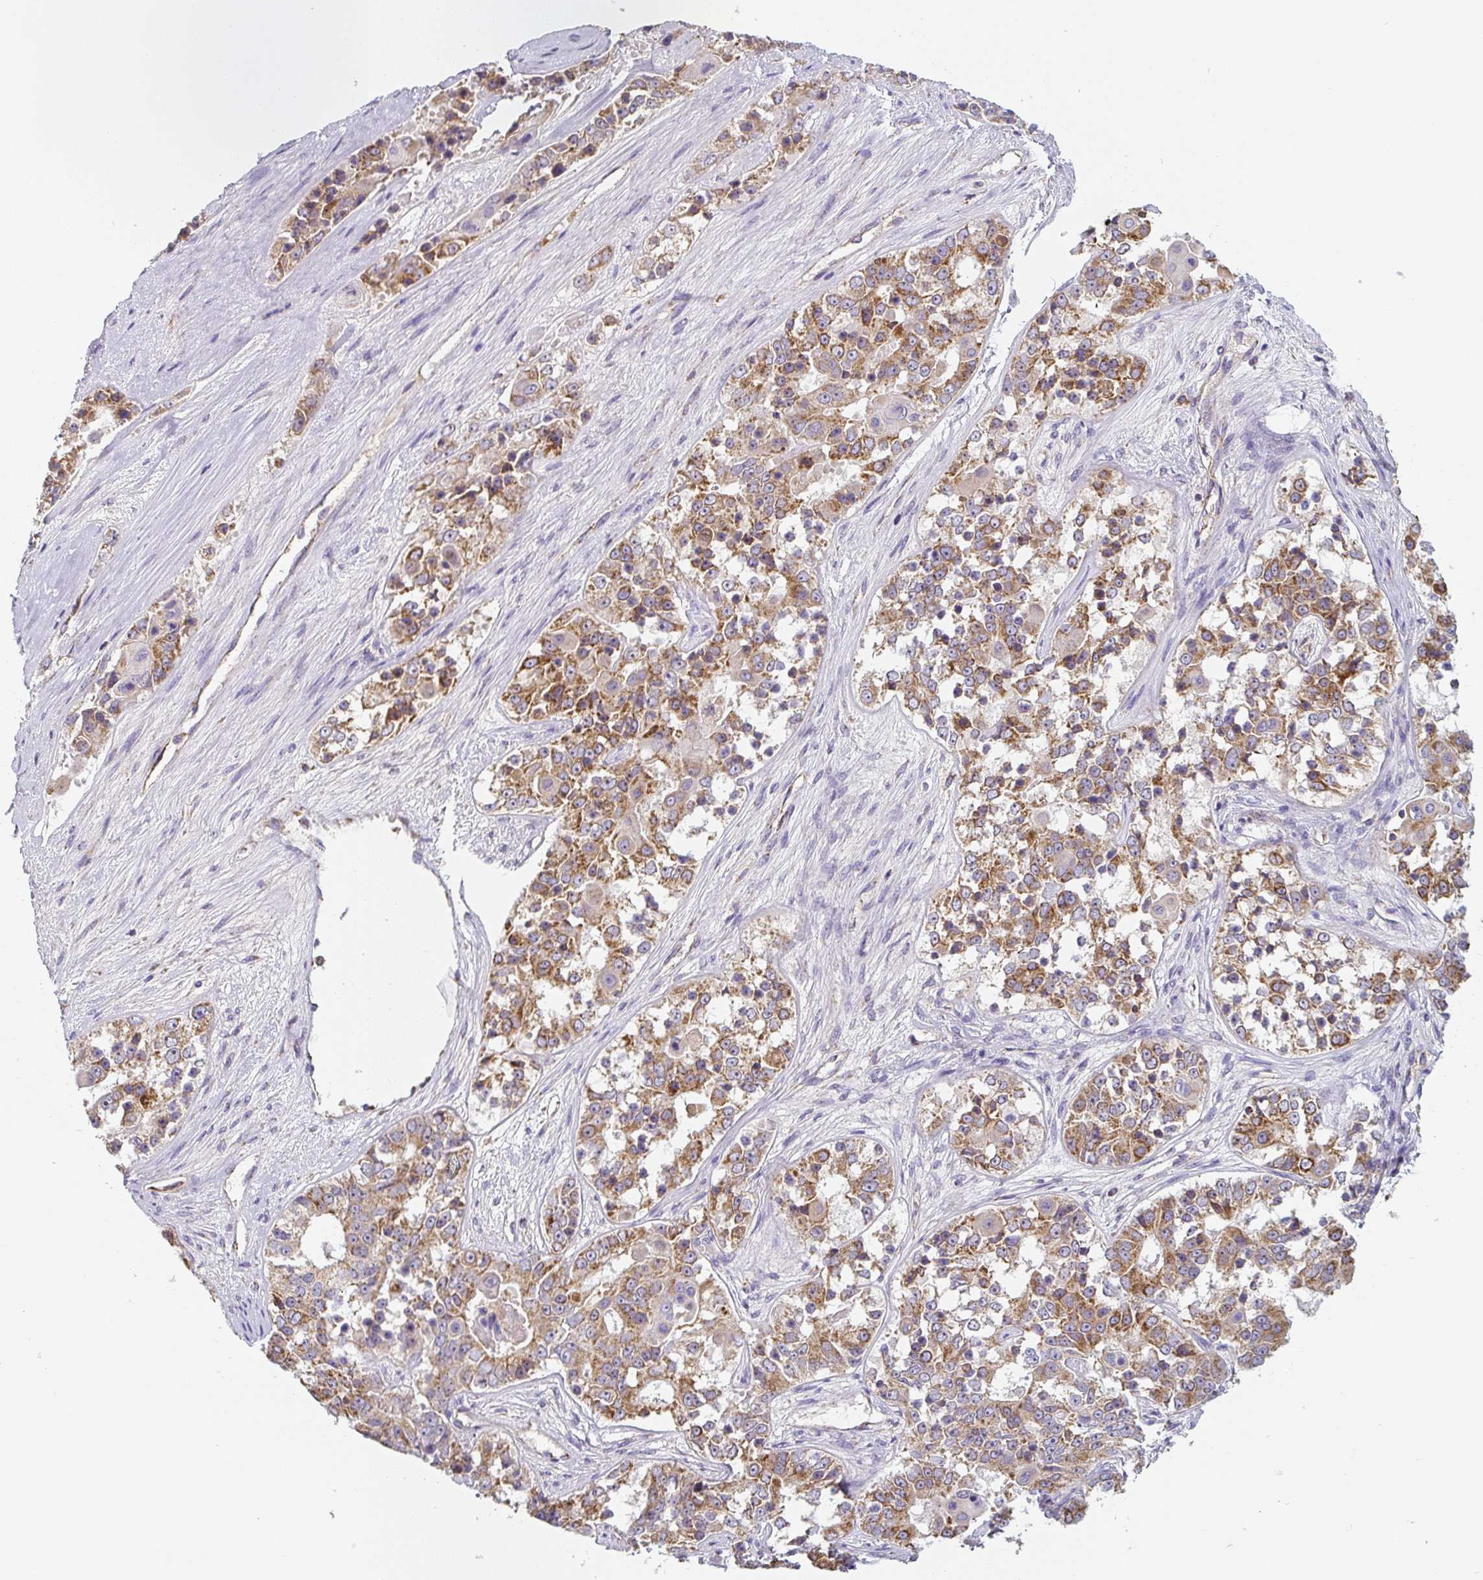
{"staining": {"intensity": "strong", "quantity": ">75%", "location": "cytoplasmic/membranous"}, "tissue": "ovarian cancer", "cell_type": "Tumor cells", "image_type": "cancer", "snomed": [{"axis": "morphology", "description": "Carcinoma, endometroid"}, {"axis": "topography", "description": "Ovary"}], "caption": "Ovarian cancer (endometroid carcinoma) stained with DAB (3,3'-diaminobenzidine) IHC shows high levels of strong cytoplasmic/membranous expression in about >75% of tumor cells.", "gene": "MT-CO2", "patient": {"sex": "female", "age": 51}}